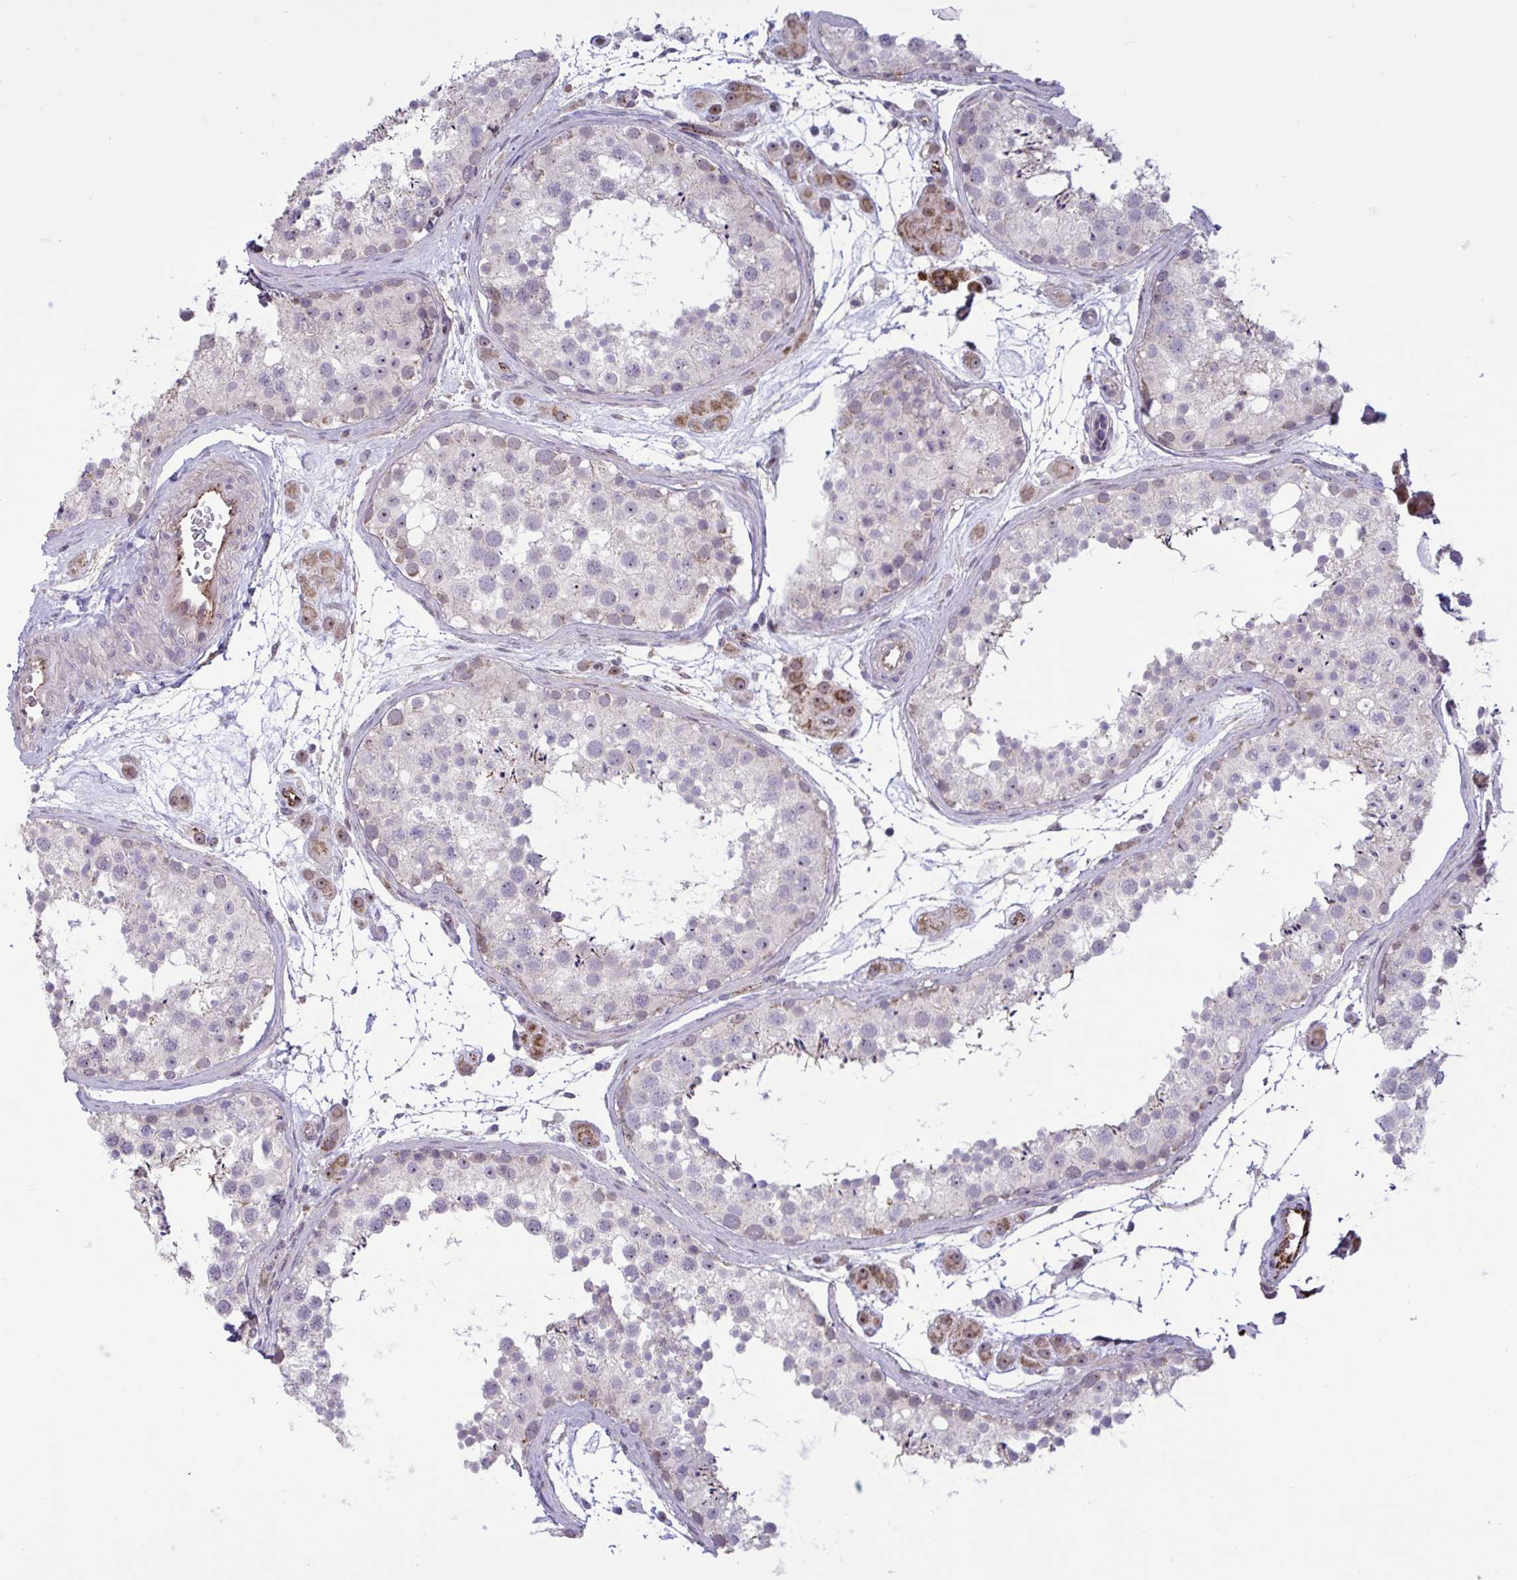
{"staining": {"intensity": "weak", "quantity": "25%-75%", "location": "cytoplasmic/membranous,nuclear"}, "tissue": "testis", "cell_type": "Cells in seminiferous ducts", "image_type": "normal", "snomed": [{"axis": "morphology", "description": "Normal tissue, NOS"}, {"axis": "topography", "description": "Testis"}], "caption": "Cells in seminiferous ducts demonstrate low levels of weak cytoplasmic/membranous,nuclear expression in approximately 25%-75% of cells in unremarkable testis. (DAB = brown stain, brightfield microscopy at high magnification).", "gene": "CD101", "patient": {"sex": "male", "age": 41}}